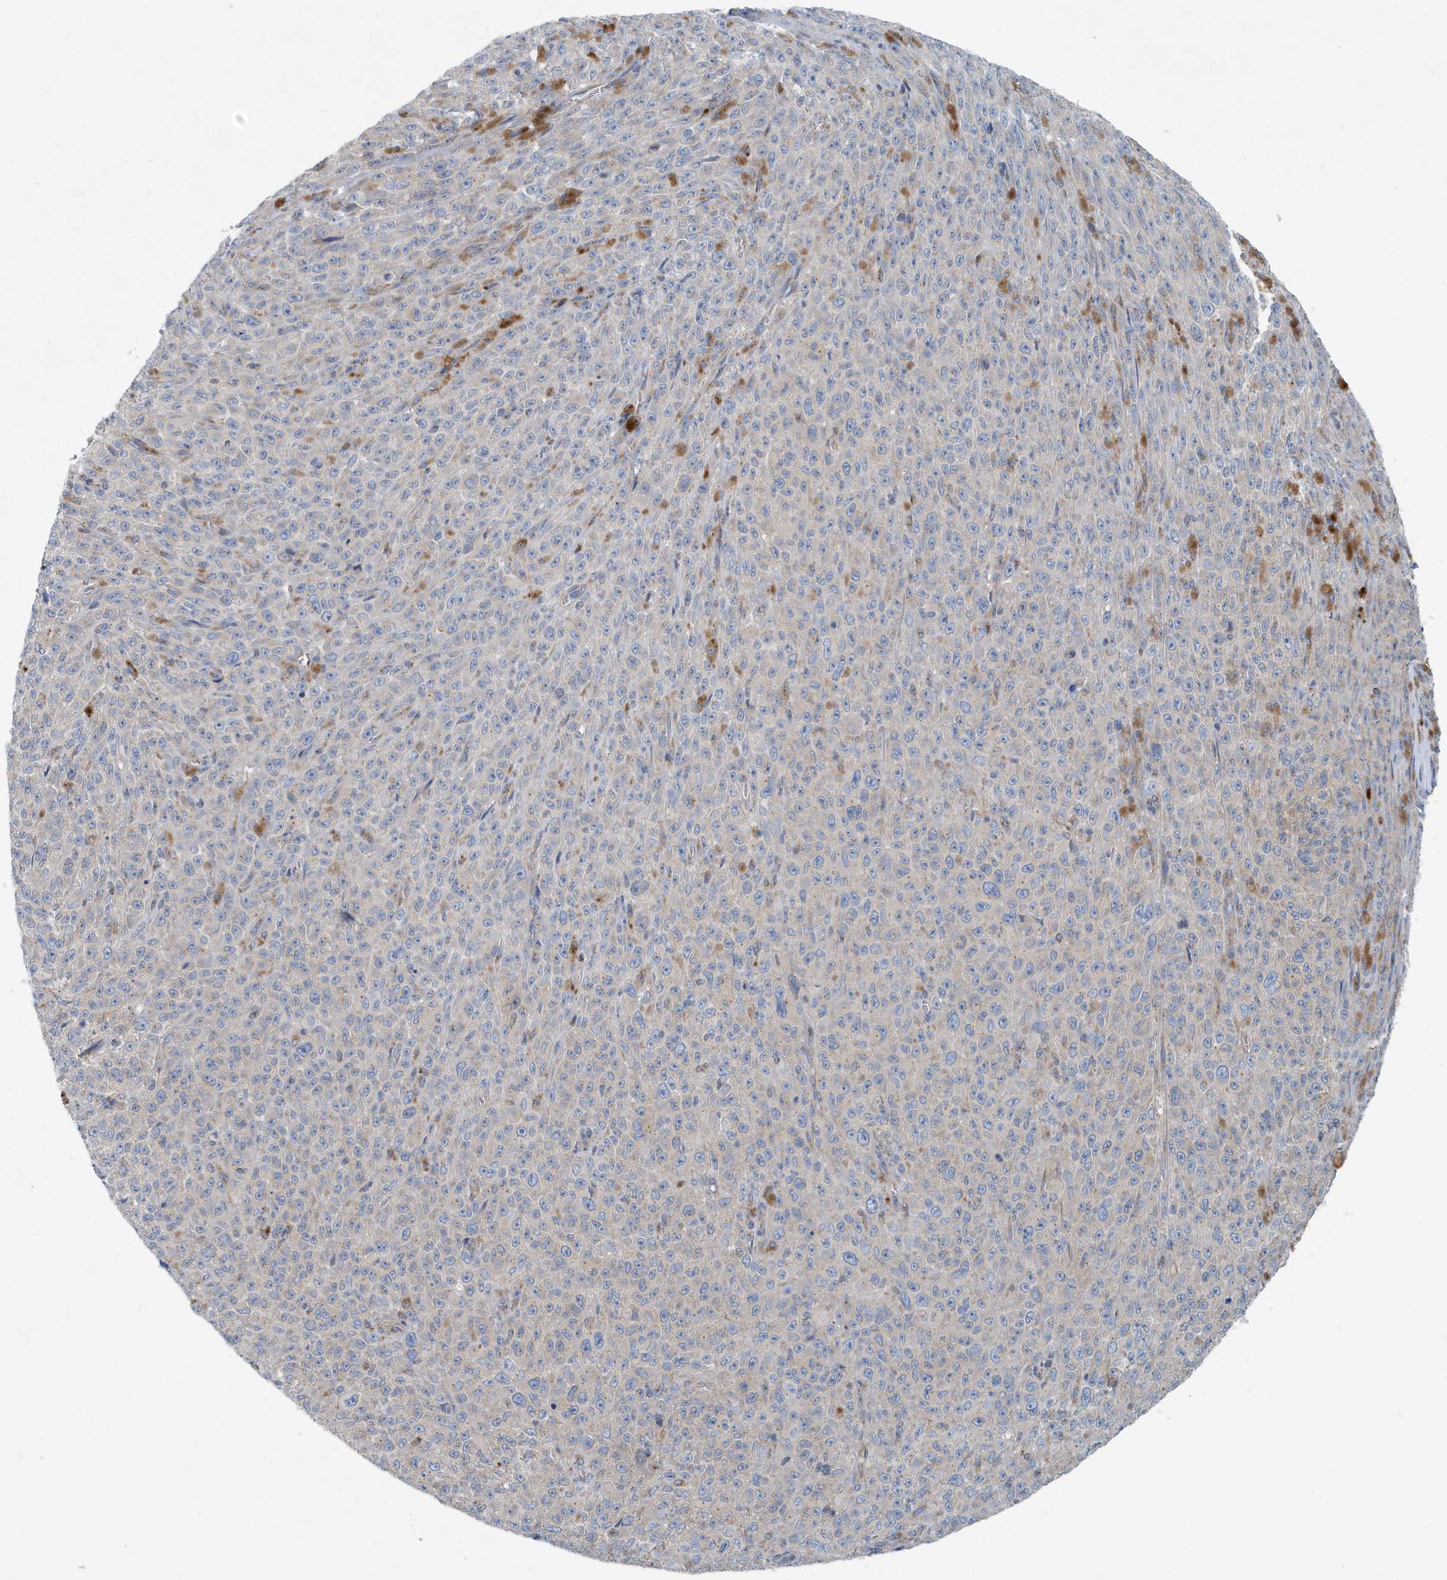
{"staining": {"intensity": "negative", "quantity": "none", "location": "none"}, "tissue": "melanoma", "cell_type": "Tumor cells", "image_type": "cancer", "snomed": [{"axis": "morphology", "description": "Malignant melanoma, NOS"}, {"axis": "topography", "description": "Skin"}], "caption": "Immunohistochemical staining of melanoma reveals no significant positivity in tumor cells.", "gene": "PPM1M", "patient": {"sex": "female", "age": 82}}